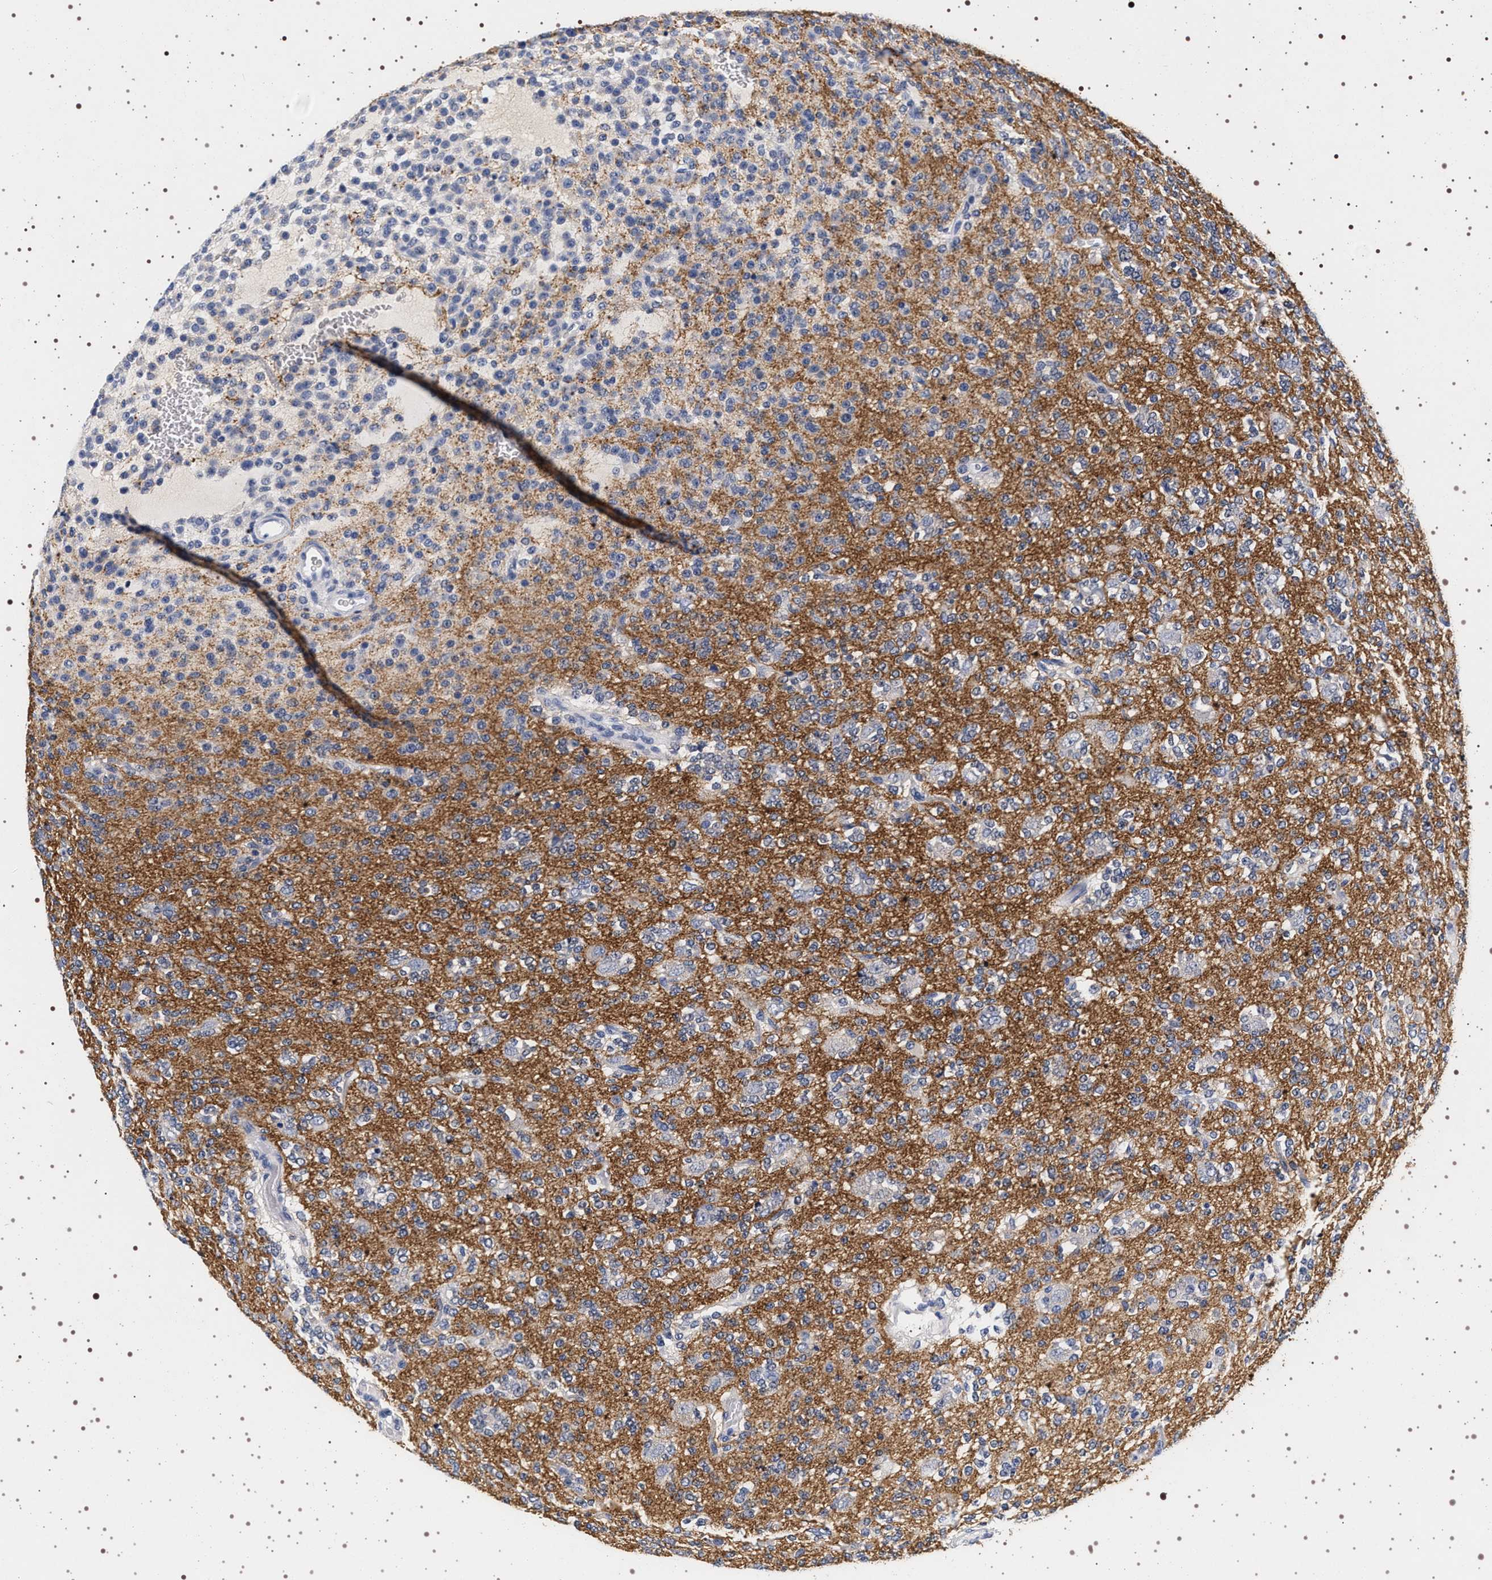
{"staining": {"intensity": "negative", "quantity": "none", "location": "none"}, "tissue": "glioma", "cell_type": "Tumor cells", "image_type": "cancer", "snomed": [{"axis": "morphology", "description": "Glioma, malignant, Low grade"}, {"axis": "topography", "description": "Brain"}], "caption": "High power microscopy photomicrograph of an immunohistochemistry photomicrograph of malignant low-grade glioma, revealing no significant staining in tumor cells. (IHC, brightfield microscopy, high magnification).", "gene": "SYN1", "patient": {"sex": "male", "age": 38}}